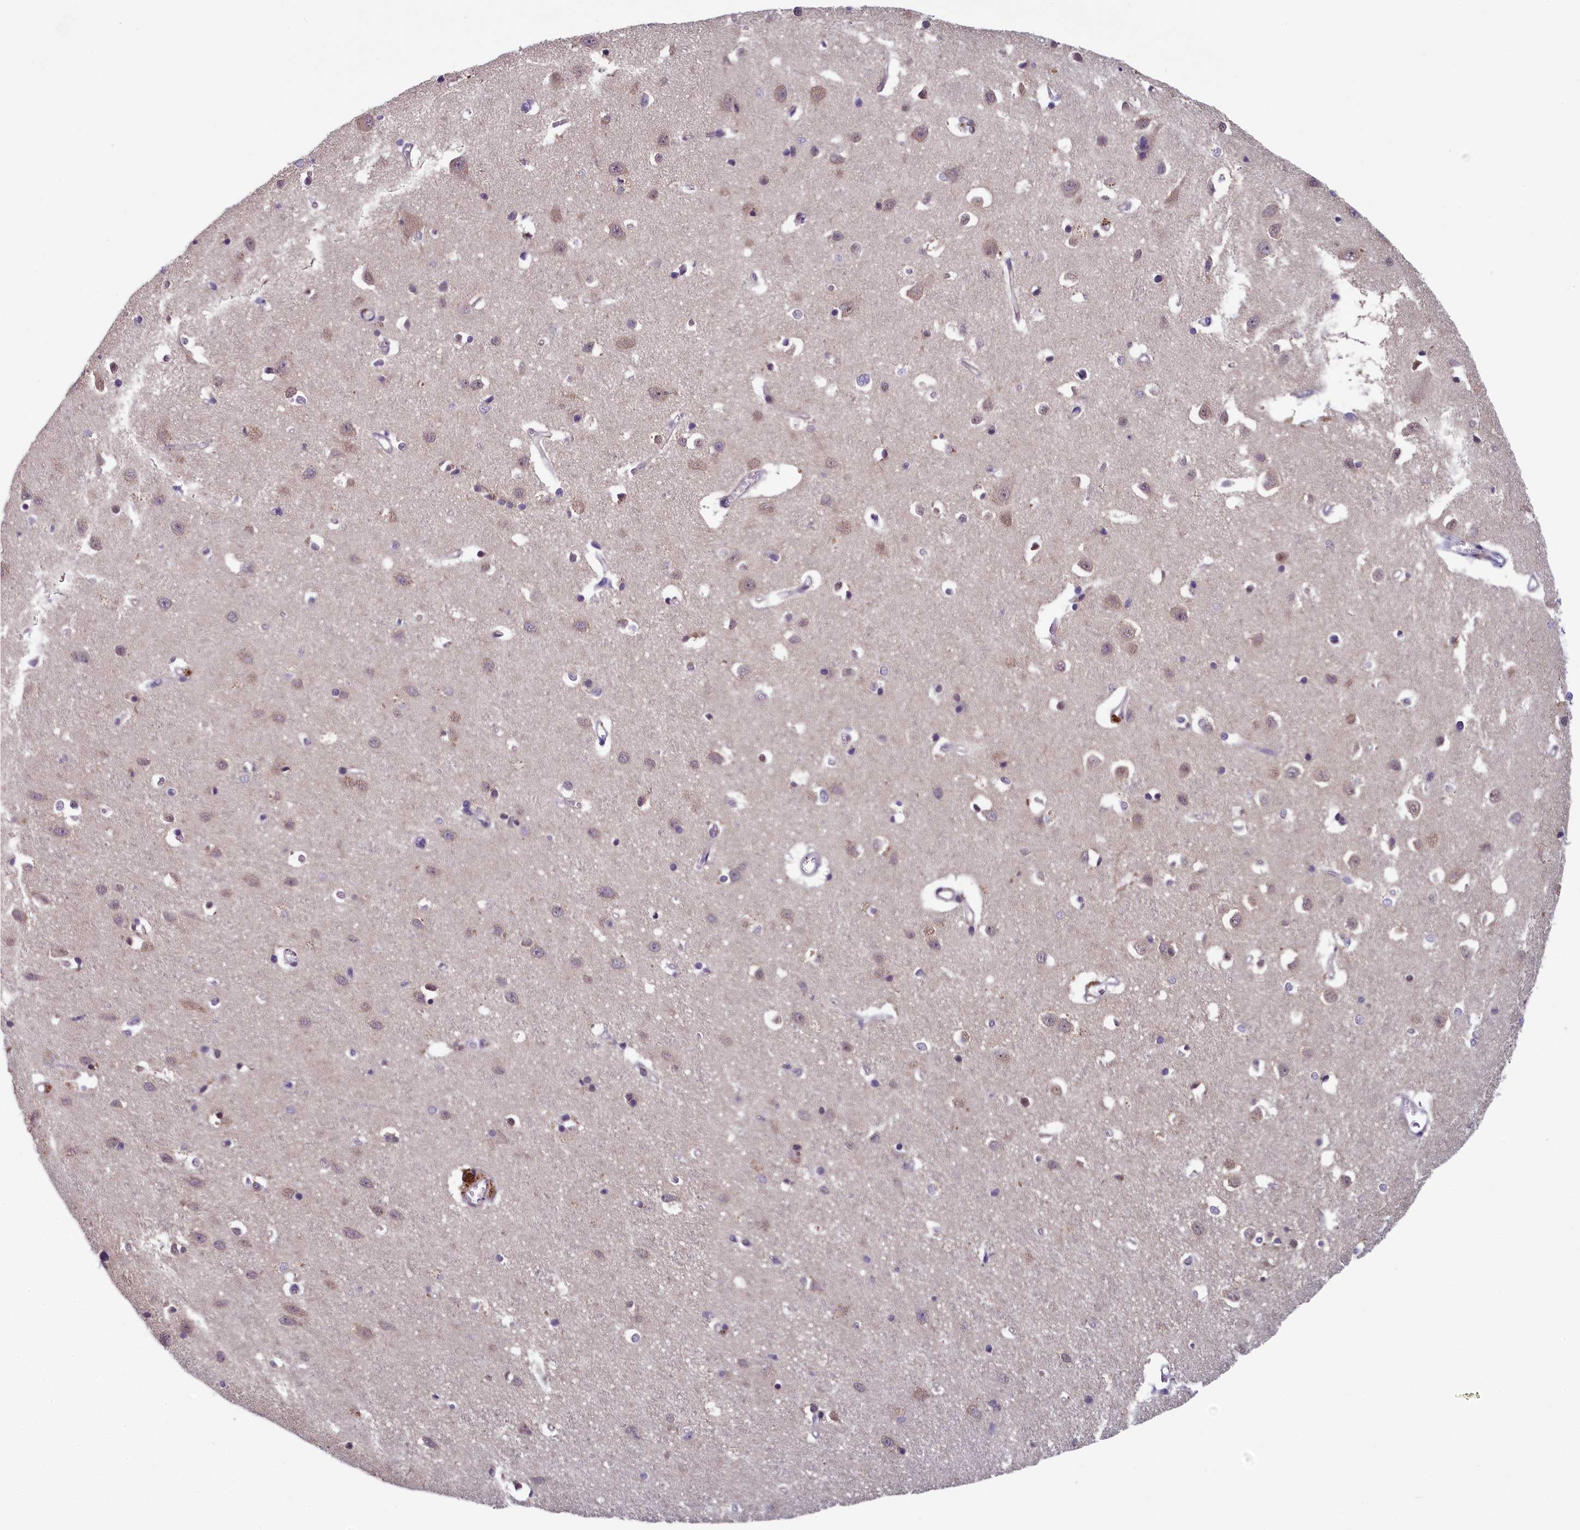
{"staining": {"intensity": "weak", "quantity": "25%-75%", "location": "cytoplasmic/membranous"}, "tissue": "cerebral cortex", "cell_type": "Endothelial cells", "image_type": "normal", "snomed": [{"axis": "morphology", "description": "Normal tissue, NOS"}, {"axis": "topography", "description": "Cerebral cortex"}], "caption": "Protein staining shows weak cytoplasmic/membranous positivity in approximately 25%-75% of endothelial cells in unremarkable cerebral cortex. Using DAB (brown) and hematoxylin (blue) stains, captured at high magnification using brightfield microscopy.", "gene": "CNEP1R1", "patient": {"sex": "female", "age": 64}}